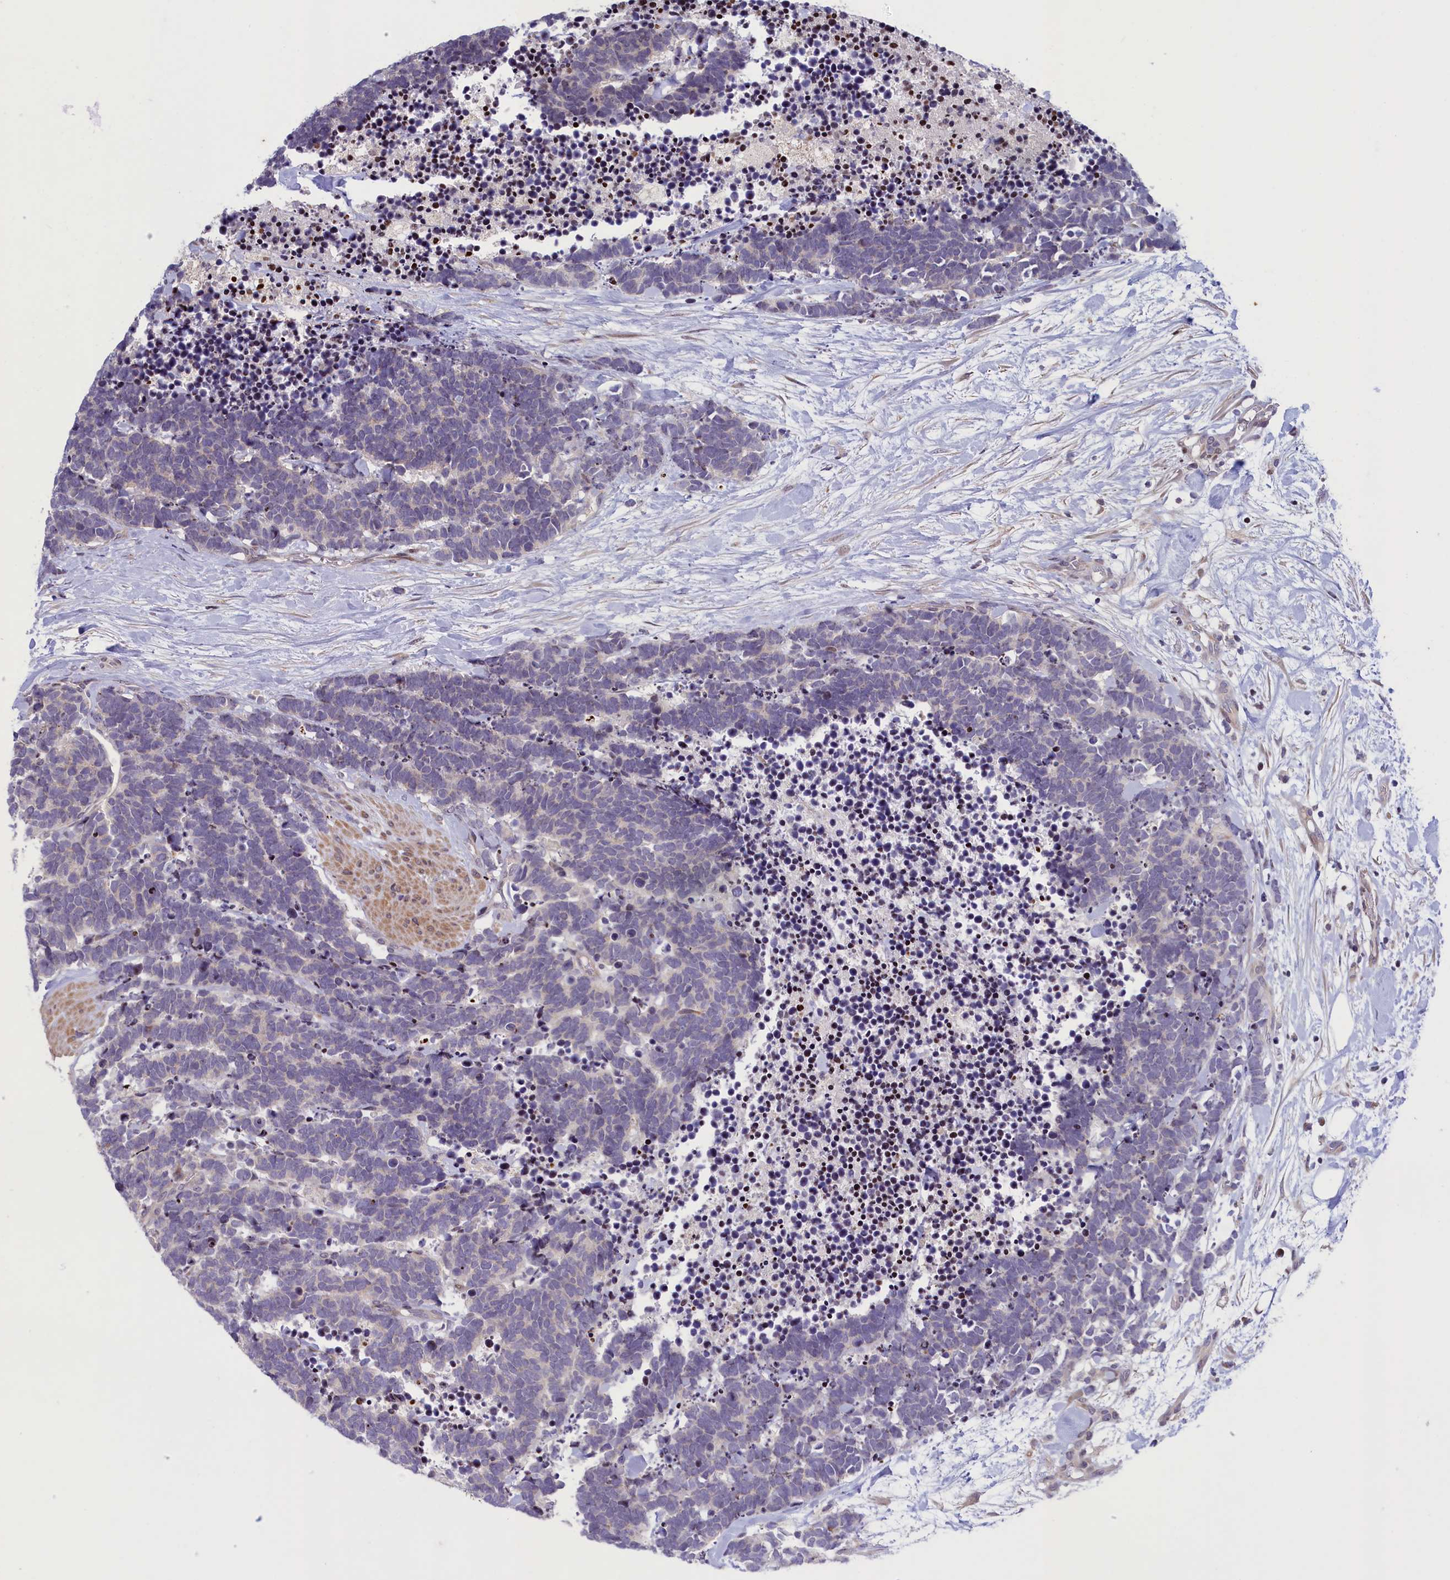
{"staining": {"intensity": "negative", "quantity": "none", "location": "none"}, "tissue": "carcinoid", "cell_type": "Tumor cells", "image_type": "cancer", "snomed": [{"axis": "morphology", "description": "Carcinoma, NOS"}, {"axis": "morphology", "description": "Carcinoid, malignant, NOS"}, {"axis": "topography", "description": "Urinary bladder"}], "caption": "Image shows no significant protein expression in tumor cells of carcinoid.", "gene": "MAN2C1", "patient": {"sex": "male", "age": 57}}